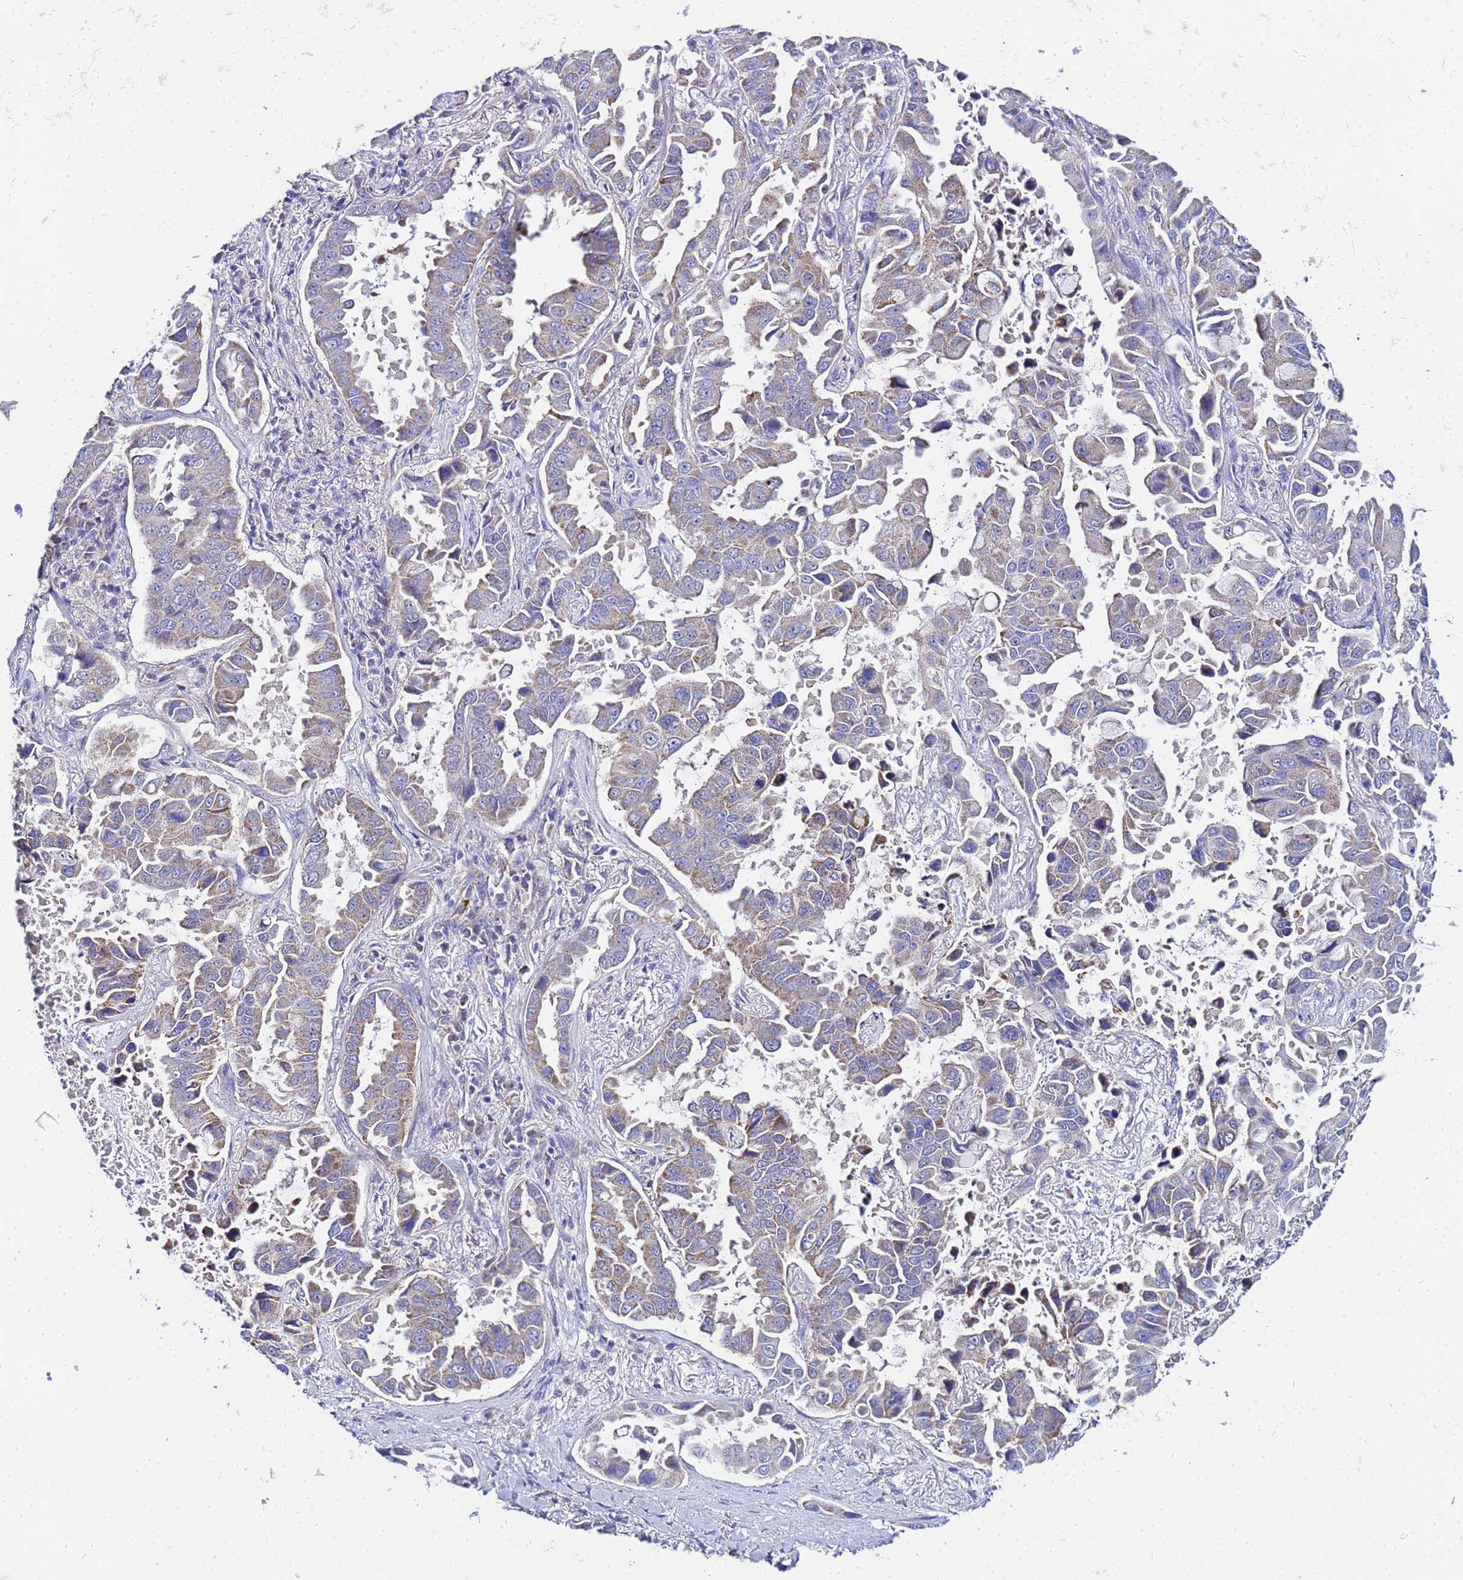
{"staining": {"intensity": "weak", "quantity": "25%-75%", "location": "cytoplasmic/membranous"}, "tissue": "lung cancer", "cell_type": "Tumor cells", "image_type": "cancer", "snomed": [{"axis": "morphology", "description": "Adenocarcinoma, NOS"}, {"axis": "topography", "description": "Lung"}], "caption": "Protein expression analysis of adenocarcinoma (lung) exhibits weak cytoplasmic/membranous positivity in approximately 25%-75% of tumor cells.", "gene": "FAHD2A", "patient": {"sex": "male", "age": 64}}